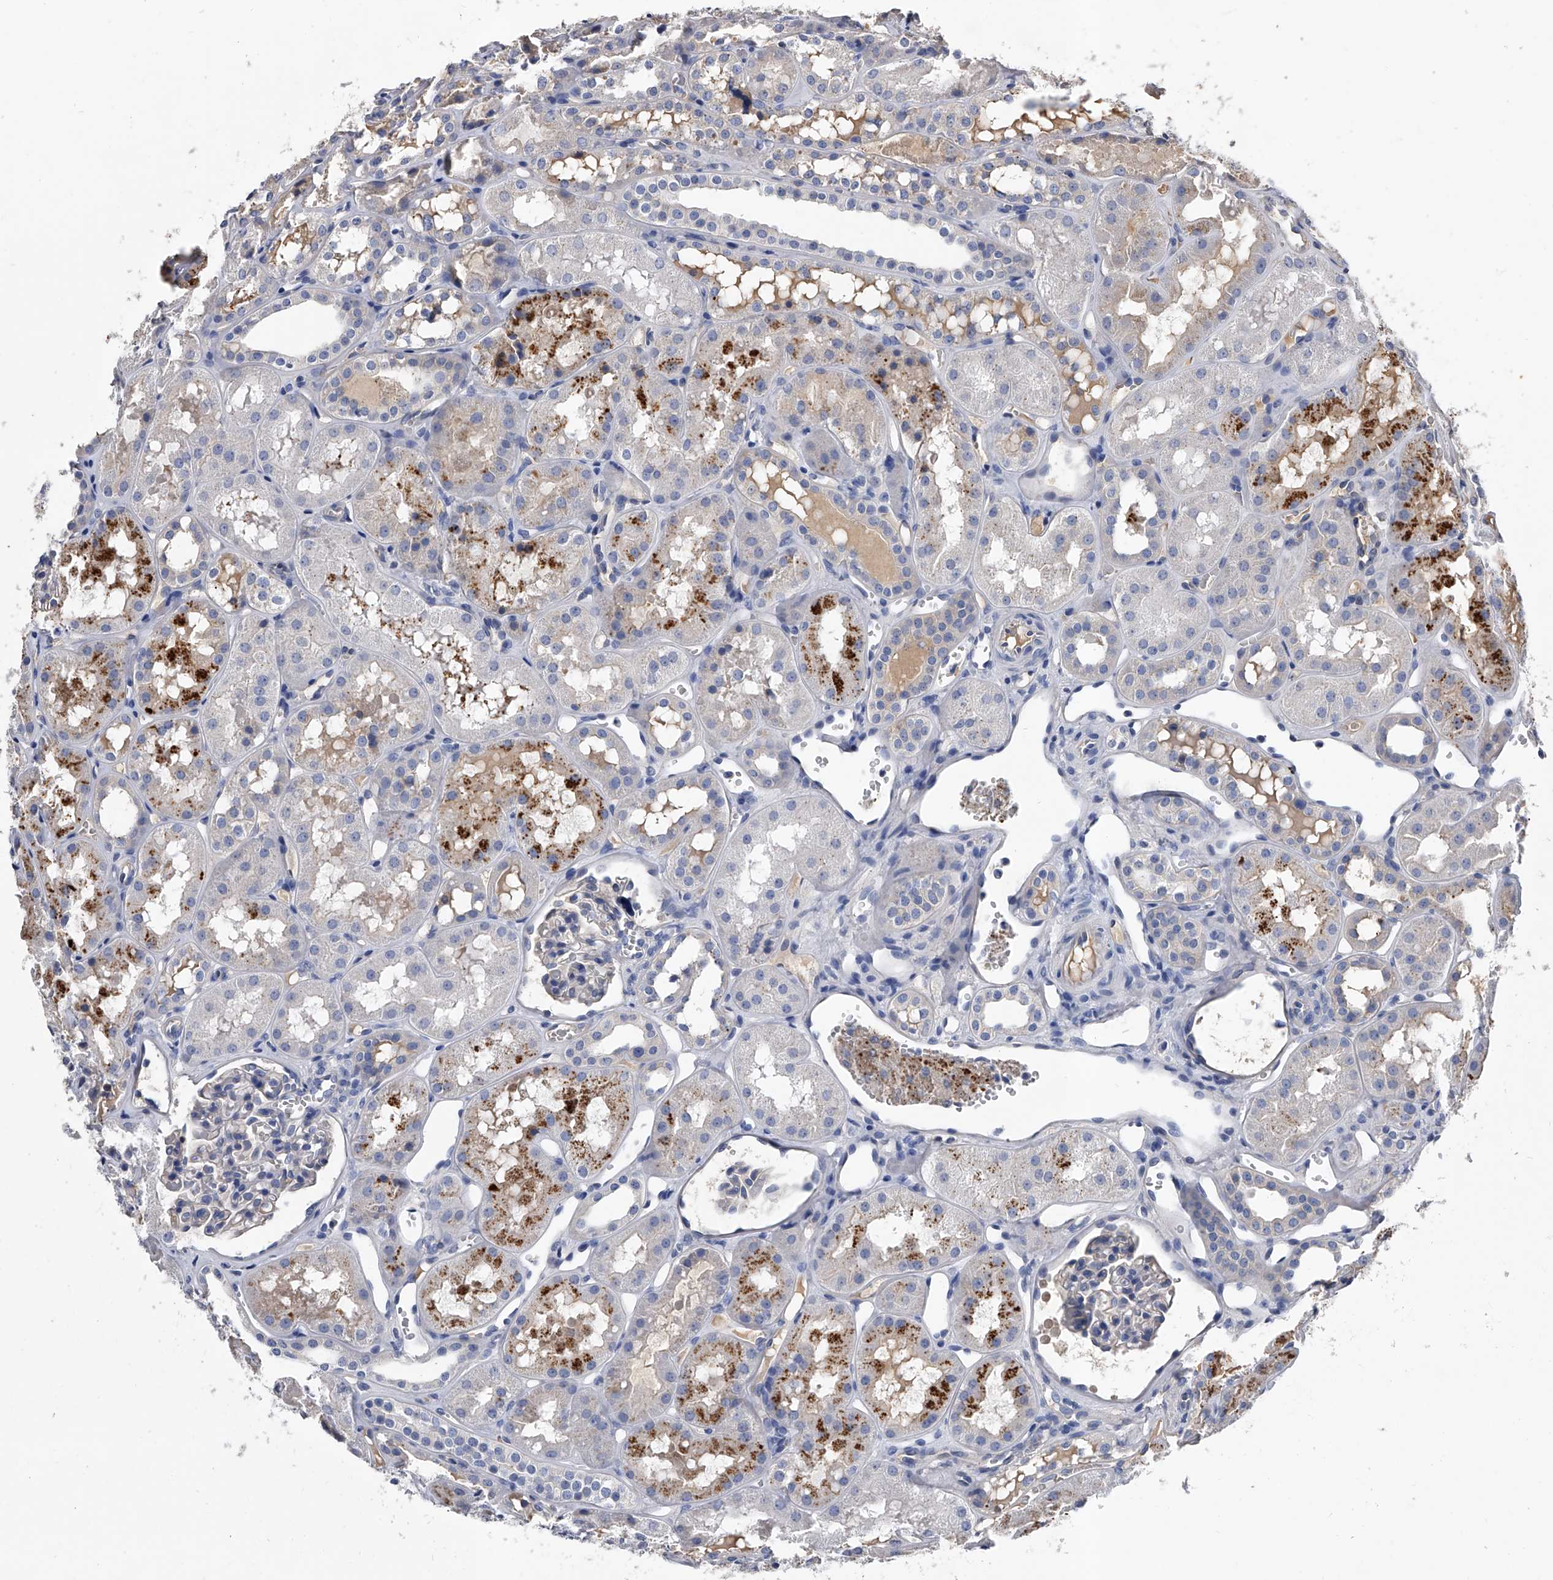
{"staining": {"intensity": "negative", "quantity": "none", "location": "none"}, "tissue": "kidney", "cell_type": "Cells in glomeruli", "image_type": "normal", "snomed": [{"axis": "morphology", "description": "Normal tissue, NOS"}, {"axis": "topography", "description": "Kidney"}], "caption": "IHC of unremarkable kidney shows no expression in cells in glomeruli.", "gene": "EFCAB7", "patient": {"sex": "male", "age": 16}}